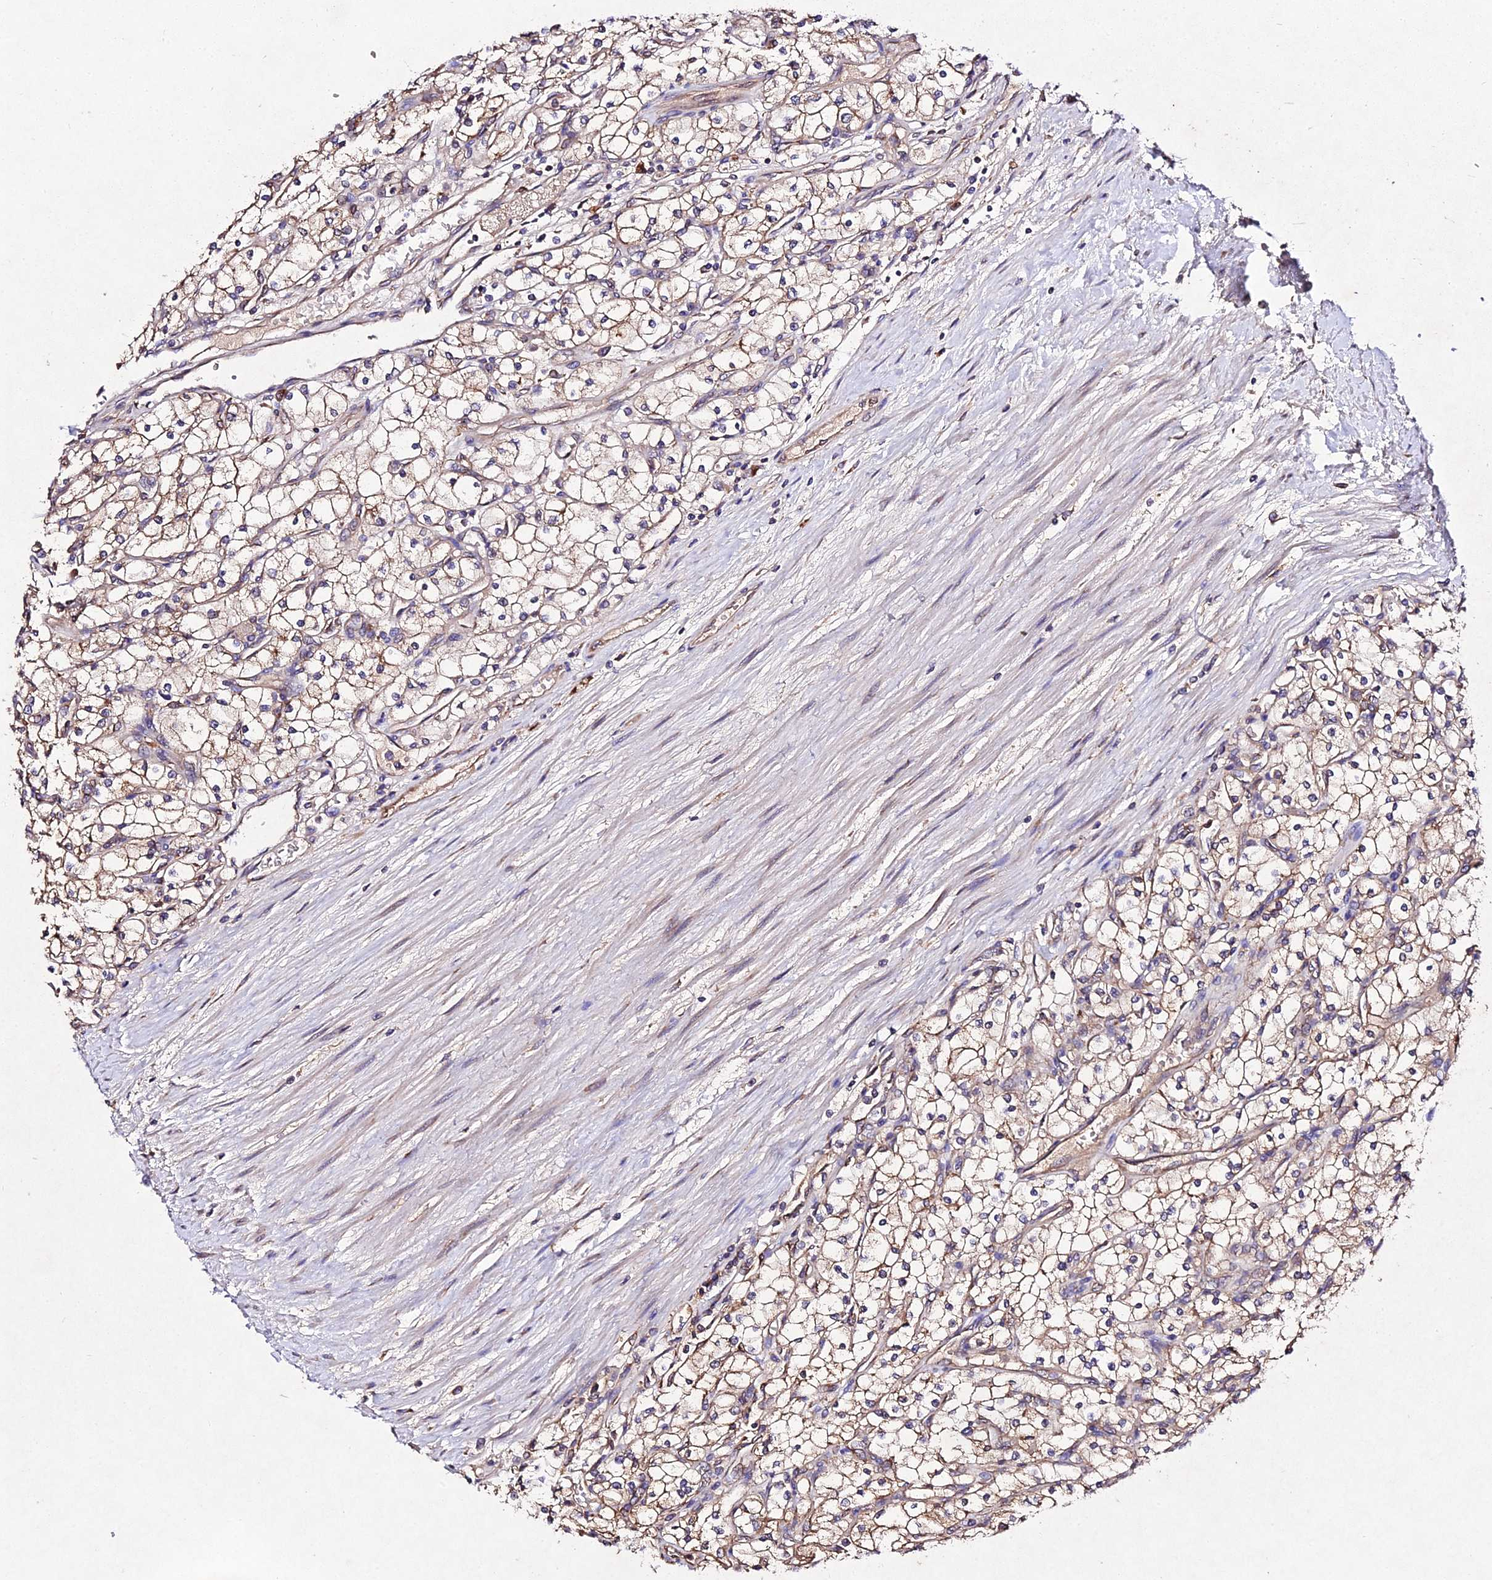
{"staining": {"intensity": "weak", "quantity": "25%-75%", "location": "cytoplasmic/membranous"}, "tissue": "renal cancer", "cell_type": "Tumor cells", "image_type": "cancer", "snomed": [{"axis": "morphology", "description": "Adenocarcinoma, NOS"}, {"axis": "topography", "description": "Kidney"}], "caption": "Adenocarcinoma (renal) tissue displays weak cytoplasmic/membranous positivity in about 25%-75% of tumor cells", "gene": "AP3M2", "patient": {"sex": "male", "age": 80}}